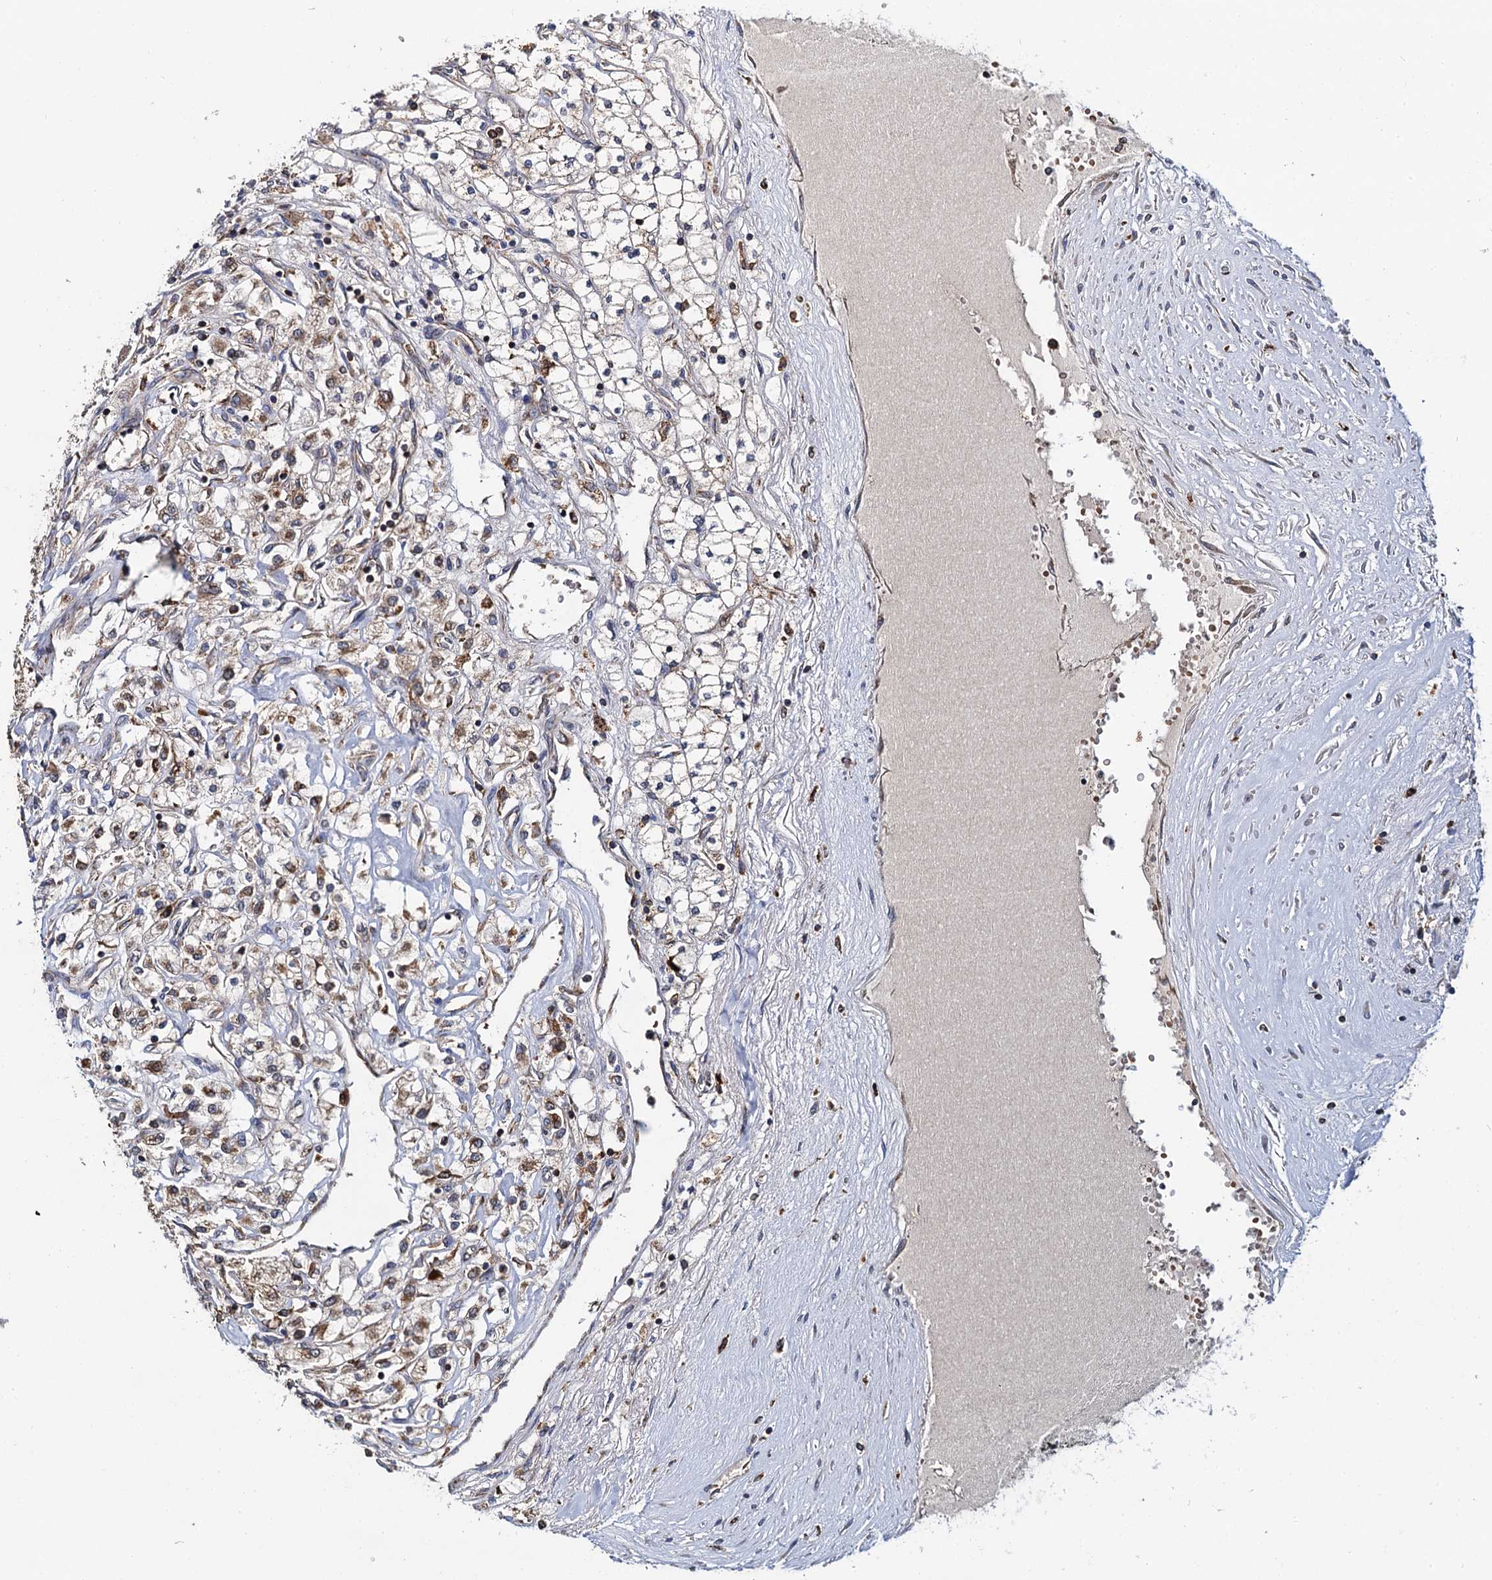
{"staining": {"intensity": "moderate", "quantity": "25%-75%", "location": "cytoplasmic/membranous"}, "tissue": "renal cancer", "cell_type": "Tumor cells", "image_type": "cancer", "snomed": [{"axis": "morphology", "description": "Adenocarcinoma, NOS"}, {"axis": "topography", "description": "Kidney"}], "caption": "A high-resolution histopathology image shows IHC staining of renal cancer (adenocarcinoma), which shows moderate cytoplasmic/membranous expression in about 25%-75% of tumor cells.", "gene": "UFM1", "patient": {"sex": "male", "age": 80}}